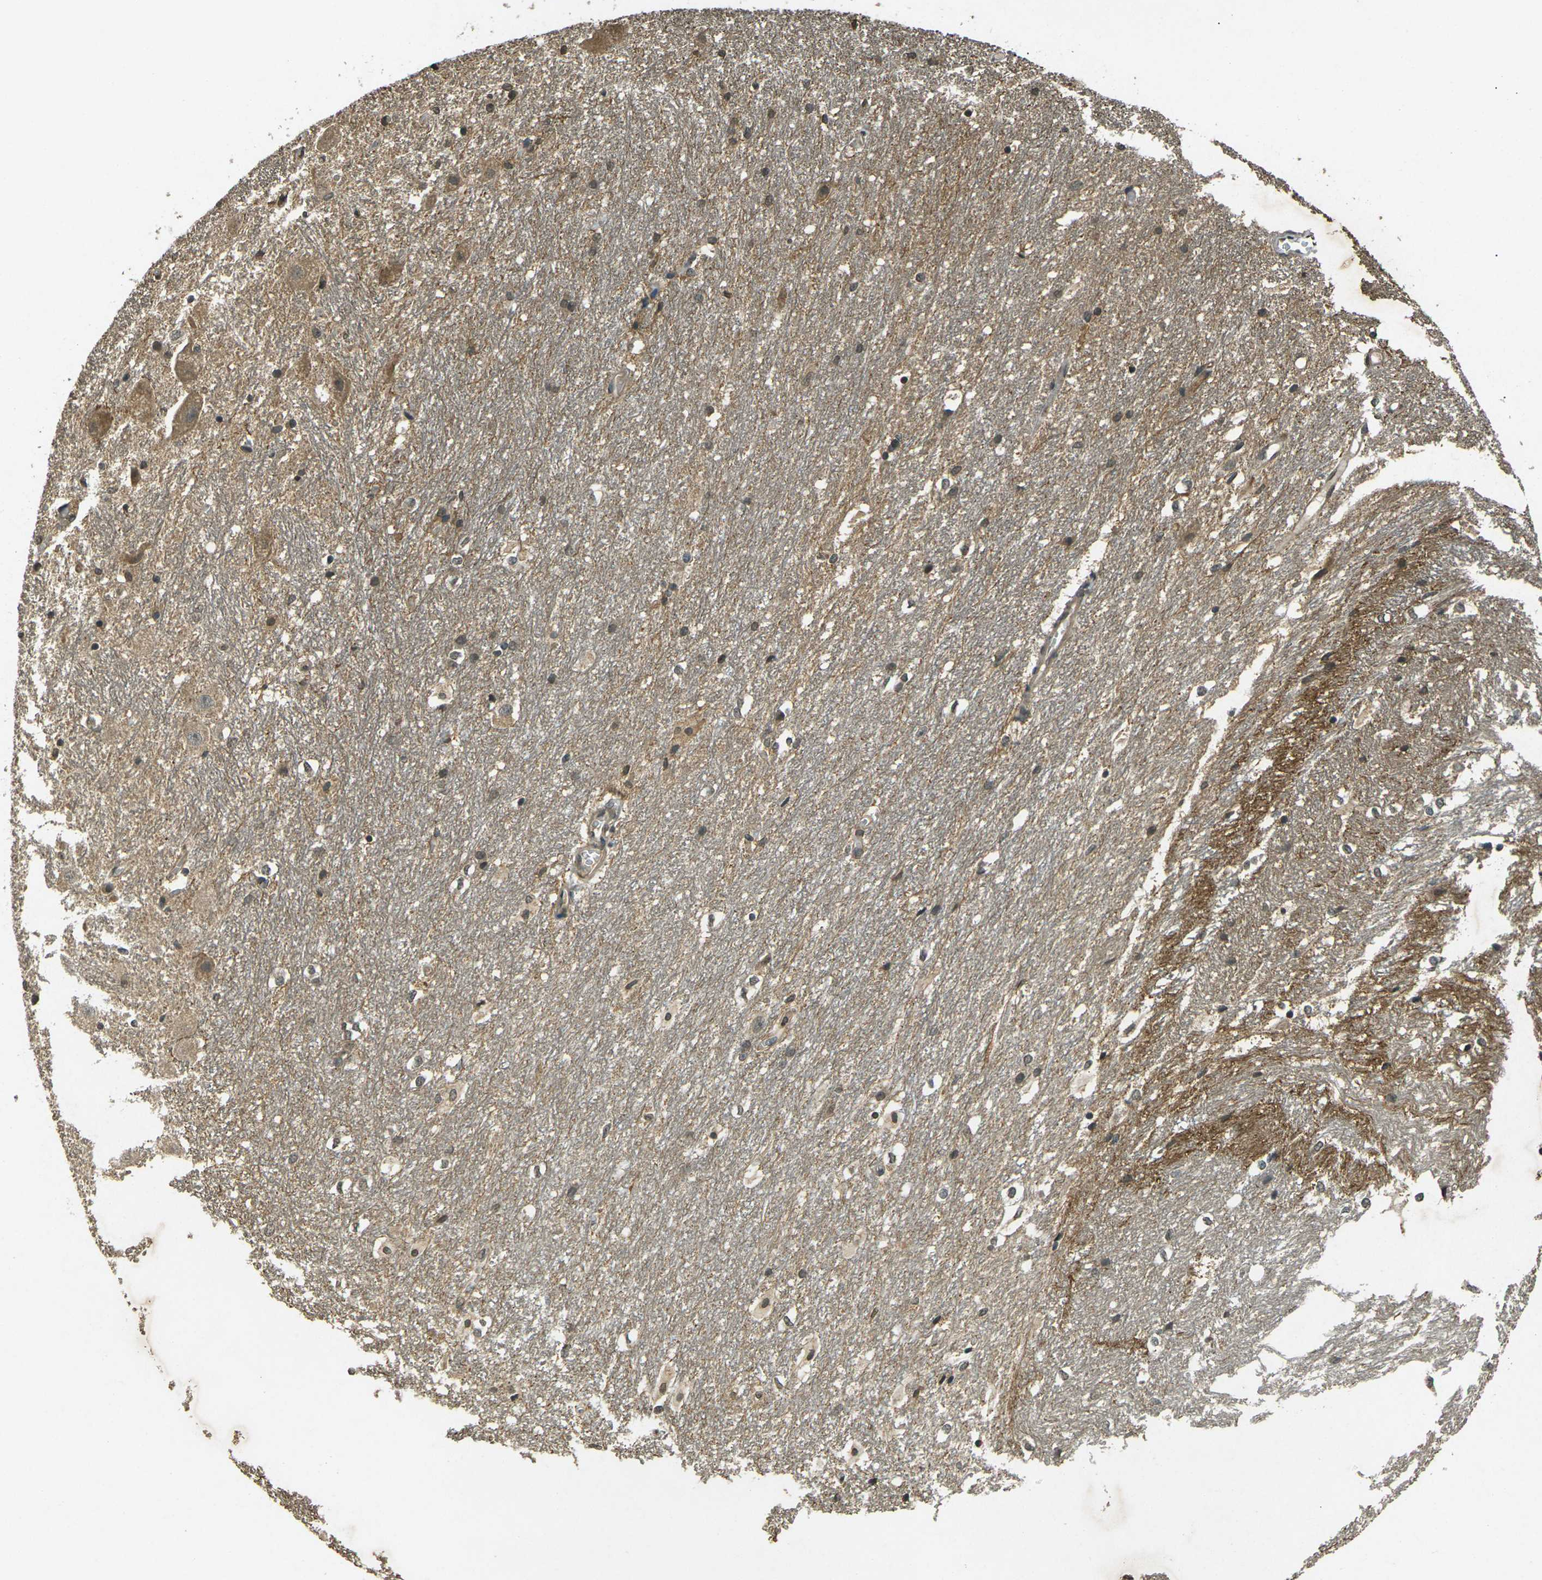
{"staining": {"intensity": "moderate", "quantity": "25%-75%", "location": "cytoplasmic/membranous"}, "tissue": "hippocampus", "cell_type": "Glial cells", "image_type": "normal", "snomed": [{"axis": "morphology", "description": "Normal tissue, NOS"}, {"axis": "topography", "description": "Hippocampus"}], "caption": "Protein expression by IHC reveals moderate cytoplasmic/membranous expression in about 25%-75% of glial cells in unremarkable hippocampus.", "gene": "PDE2A", "patient": {"sex": "female", "age": 19}}